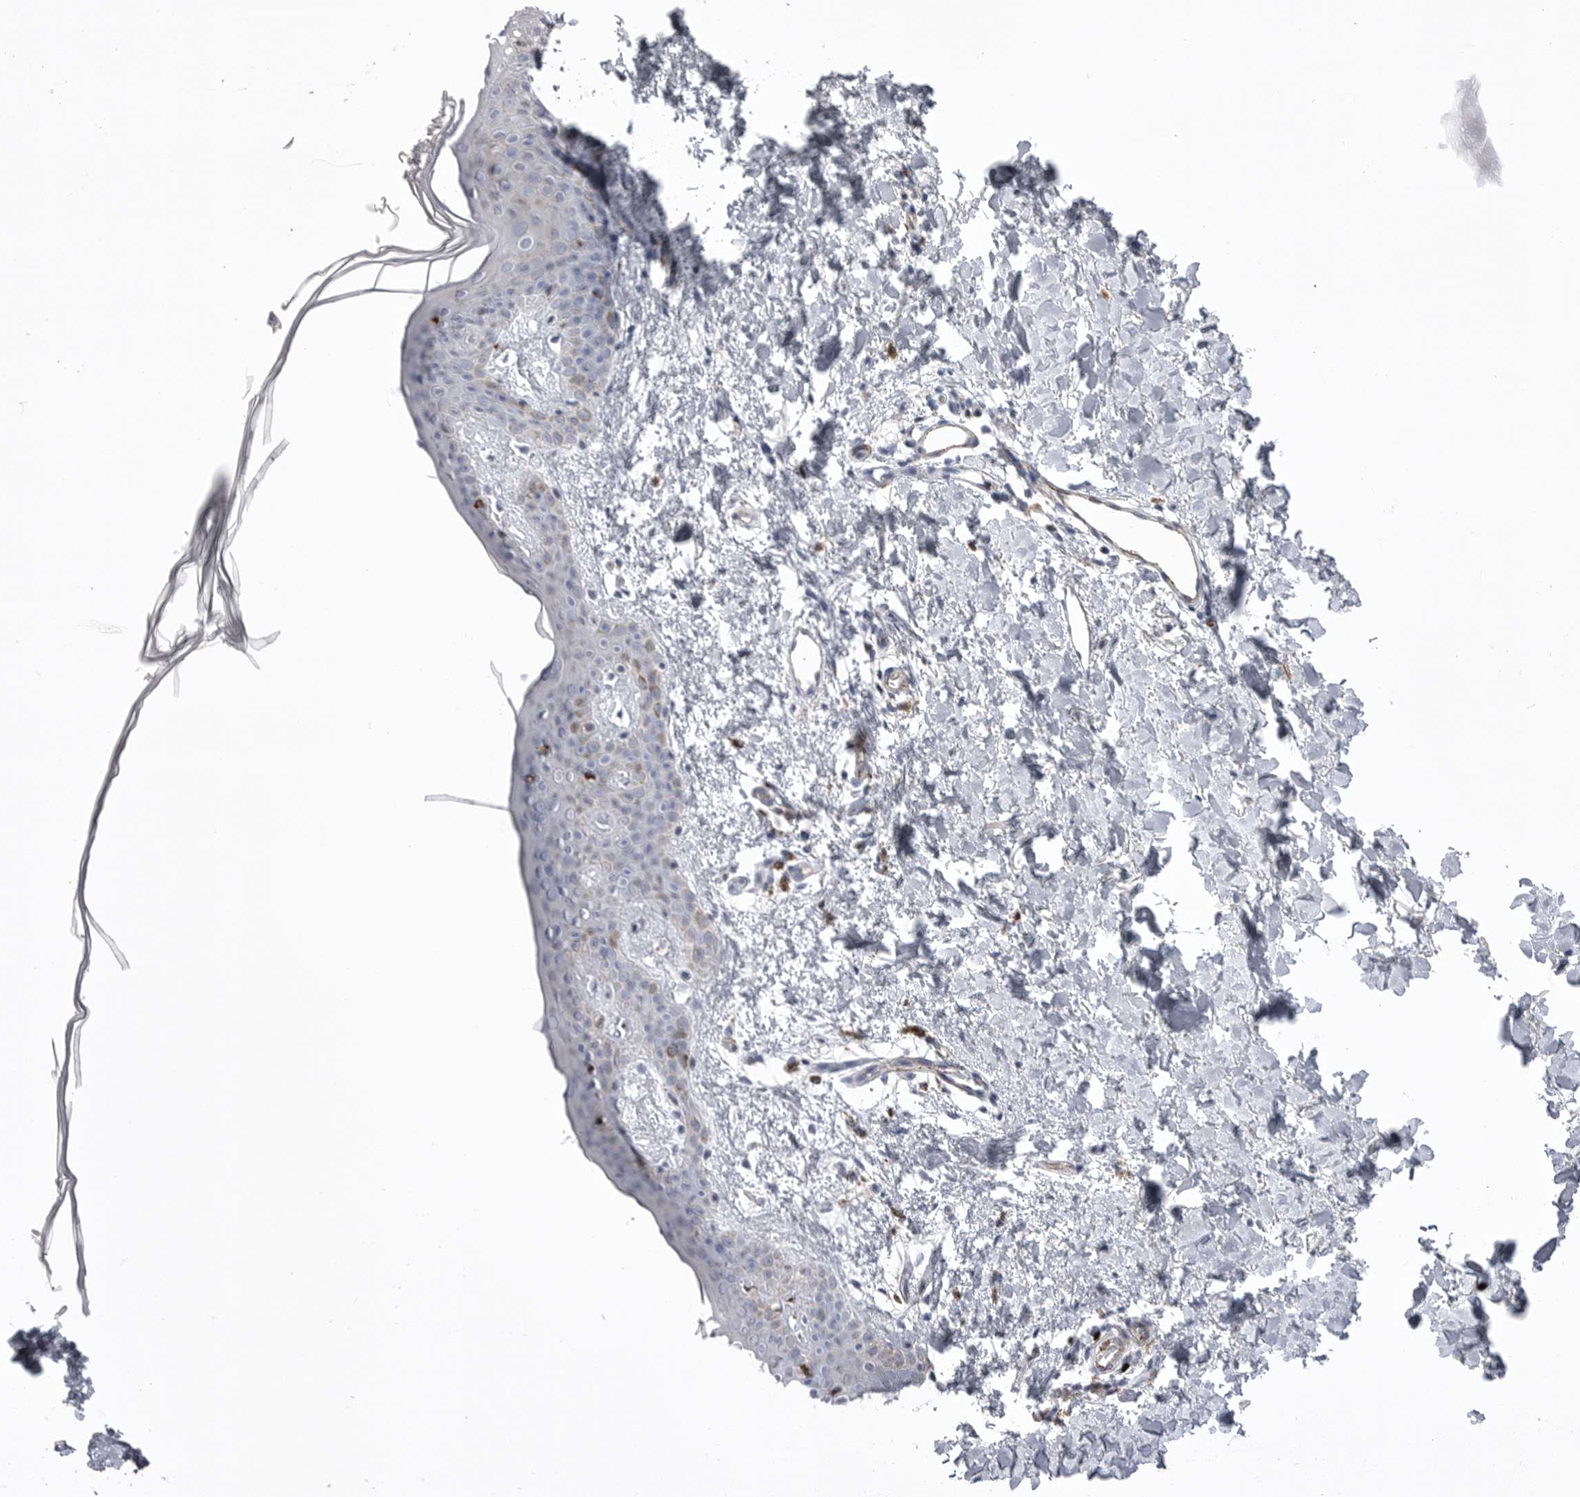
{"staining": {"intensity": "negative", "quantity": "none", "location": "none"}, "tissue": "skin", "cell_type": "Fibroblasts", "image_type": "normal", "snomed": [{"axis": "morphology", "description": "Normal tissue, NOS"}, {"axis": "topography", "description": "Skin"}], "caption": "The photomicrograph displays no staining of fibroblasts in unremarkable skin.", "gene": "PSPN", "patient": {"sex": "female", "age": 46}}